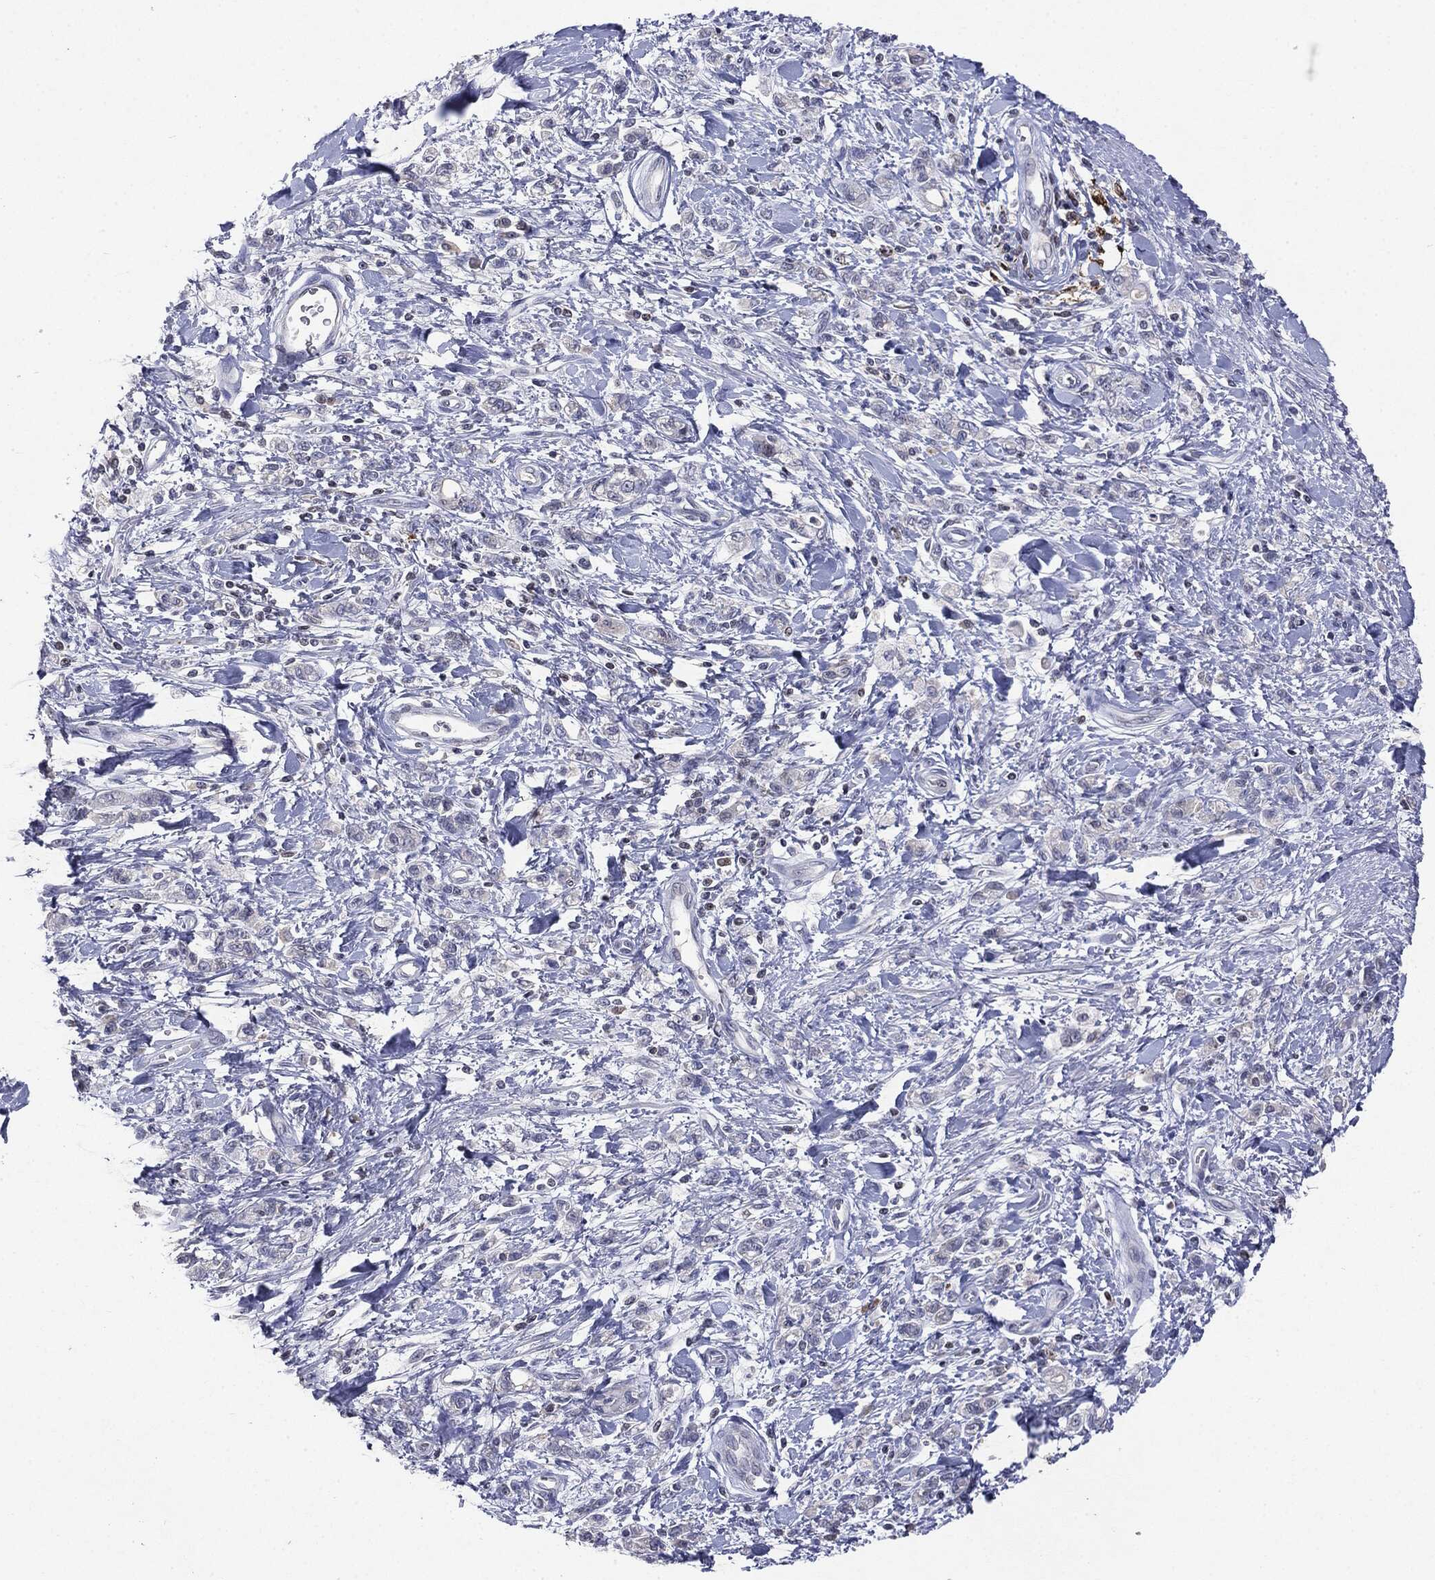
{"staining": {"intensity": "negative", "quantity": "none", "location": "none"}, "tissue": "stomach cancer", "cell_type": "Tumor cells", "image_type": "cancer", "snomed": [{"axis": "morphology", "description": "Adenocarcinoma, NOS"}, {"axis": "topography", "description": "Stomach"}], "caption": "Human stomach cancer stained for a protein using immunohistochemistry demonstrates no staining in tumor cells.", "gene": "KIF2C", "patient": {"sex": "male", "age": 77}}